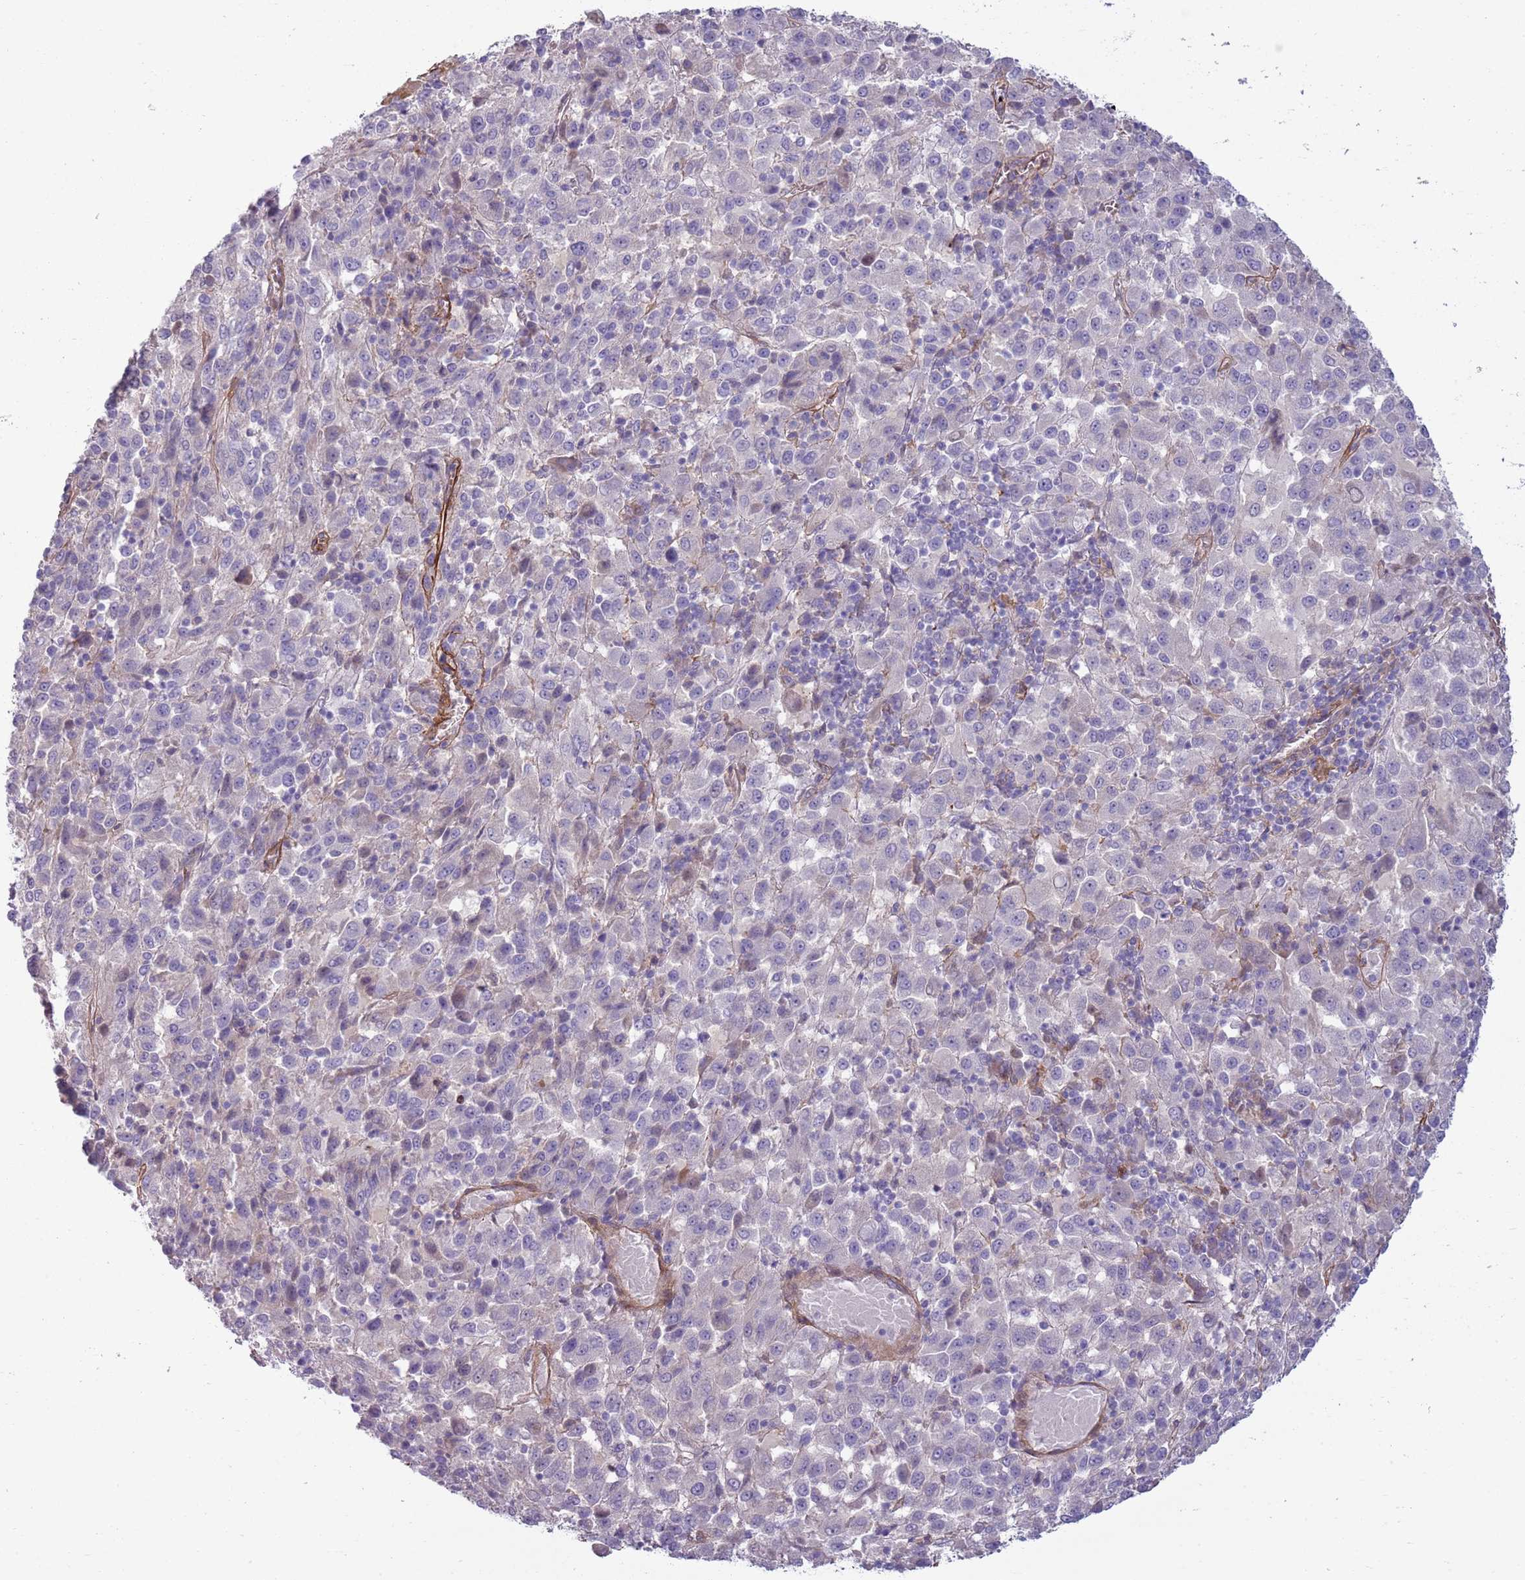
{"staining": {"intensity": "negative", "quantity": "none", "location": "none"}, "tissue": "melanoma", "cell_type": "Tumor cells", "image_type": "cancer", "snomed": [{"axis": "morphology", "description": "Malignant melanoma, Metastatic site"}, {"axis": "topography", "description": "Lung"}], "caption": "The histopathology image shows no staining of tumor cells in malignant melanoma (metastatic site).", "gene": "TINAGL1", "patient": {"sex": "male", "age": 64}}